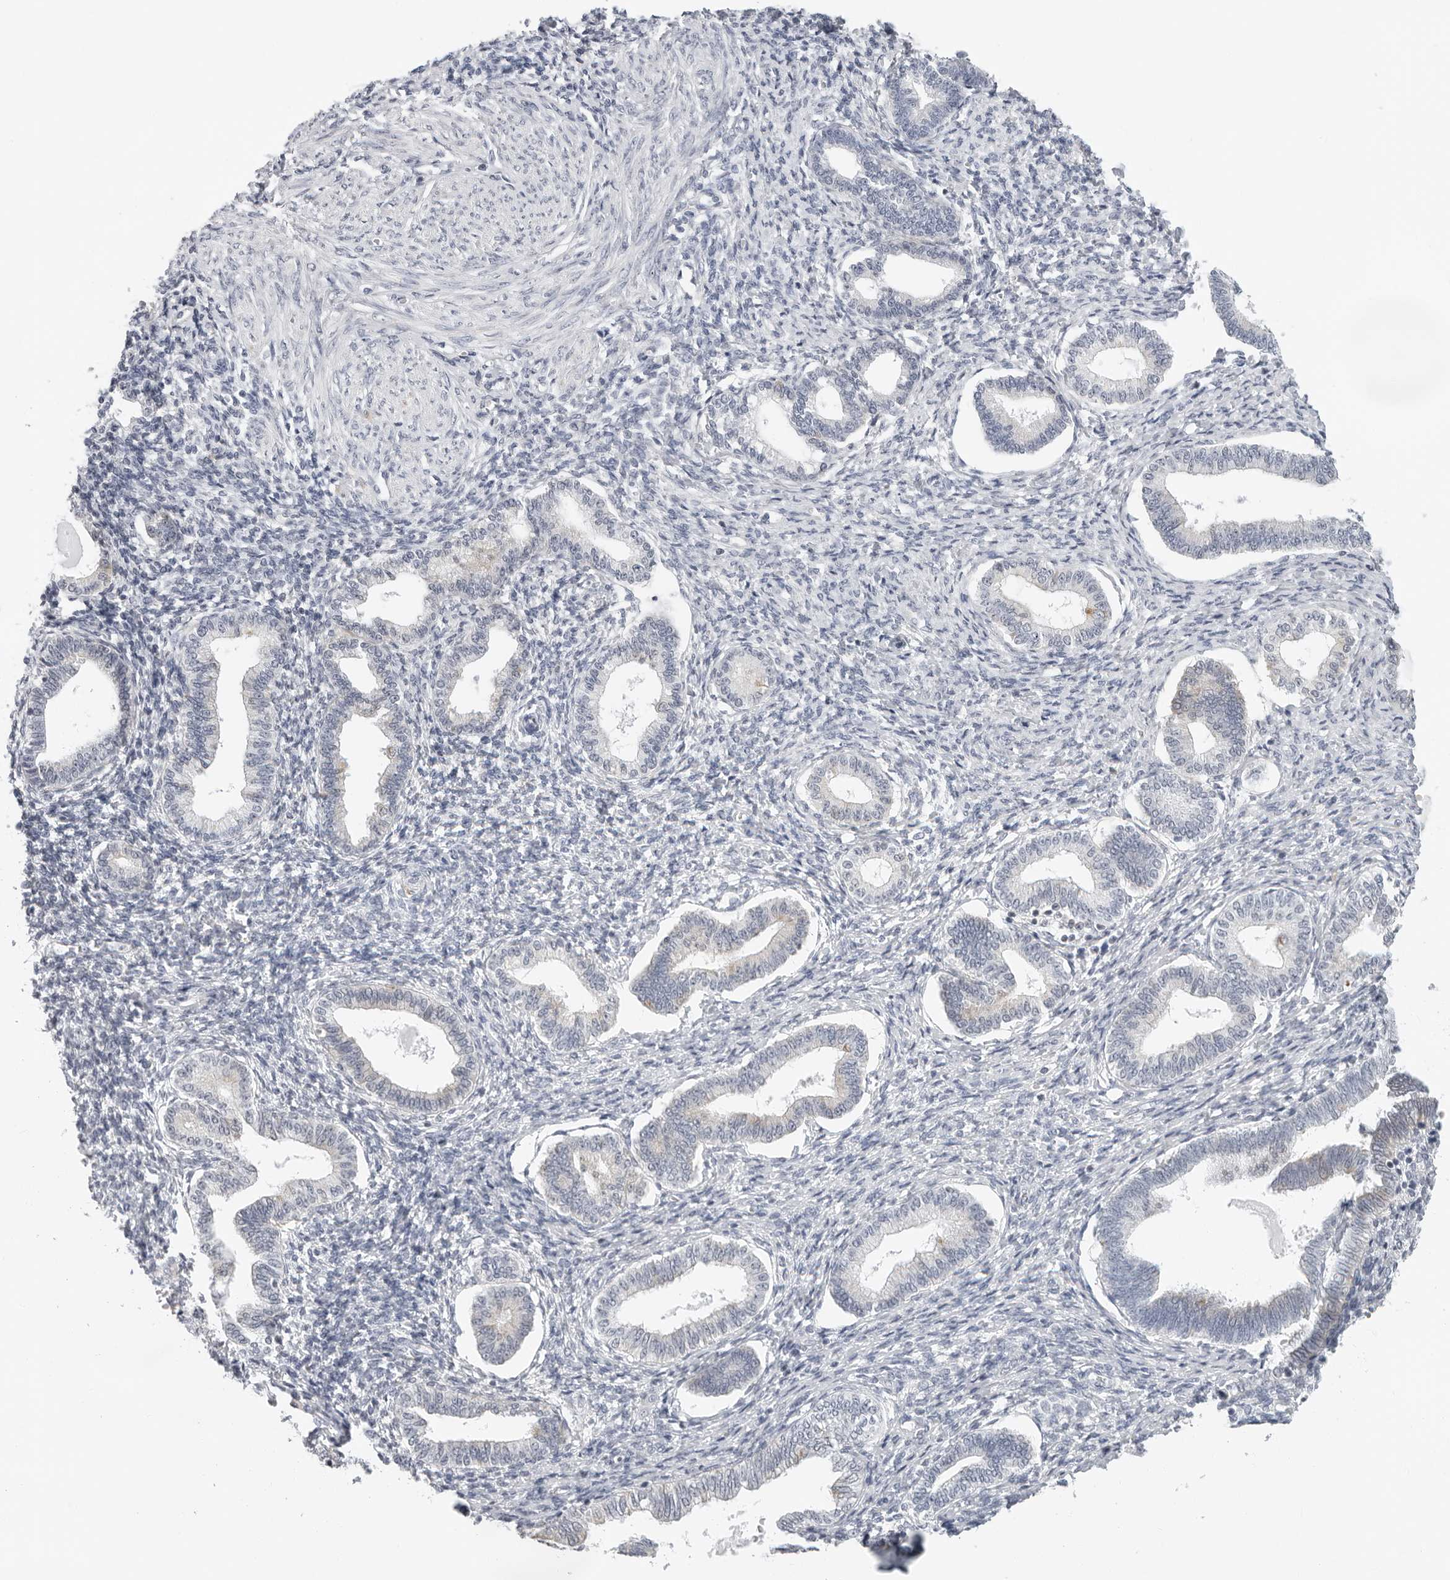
{"staining": {"intensity": "negative", "quantity": "none", "location": "none"}, "tissue": "endometrium", "cell_type": "Cells in endometrial stroma", "image_type": "normal", "snomed": [{"axis": "morphology", "description": "Normal tissue, NOS"}, {"axis": "topography", "description": "Endometrium"}], "caption": "Endometrium stained for a protein using immunohistochemistry (IHC) exhibits no positivity cells in endometrial stroma.", "gene": "CIART", "patient": {"sex": "female", "age": 77}}